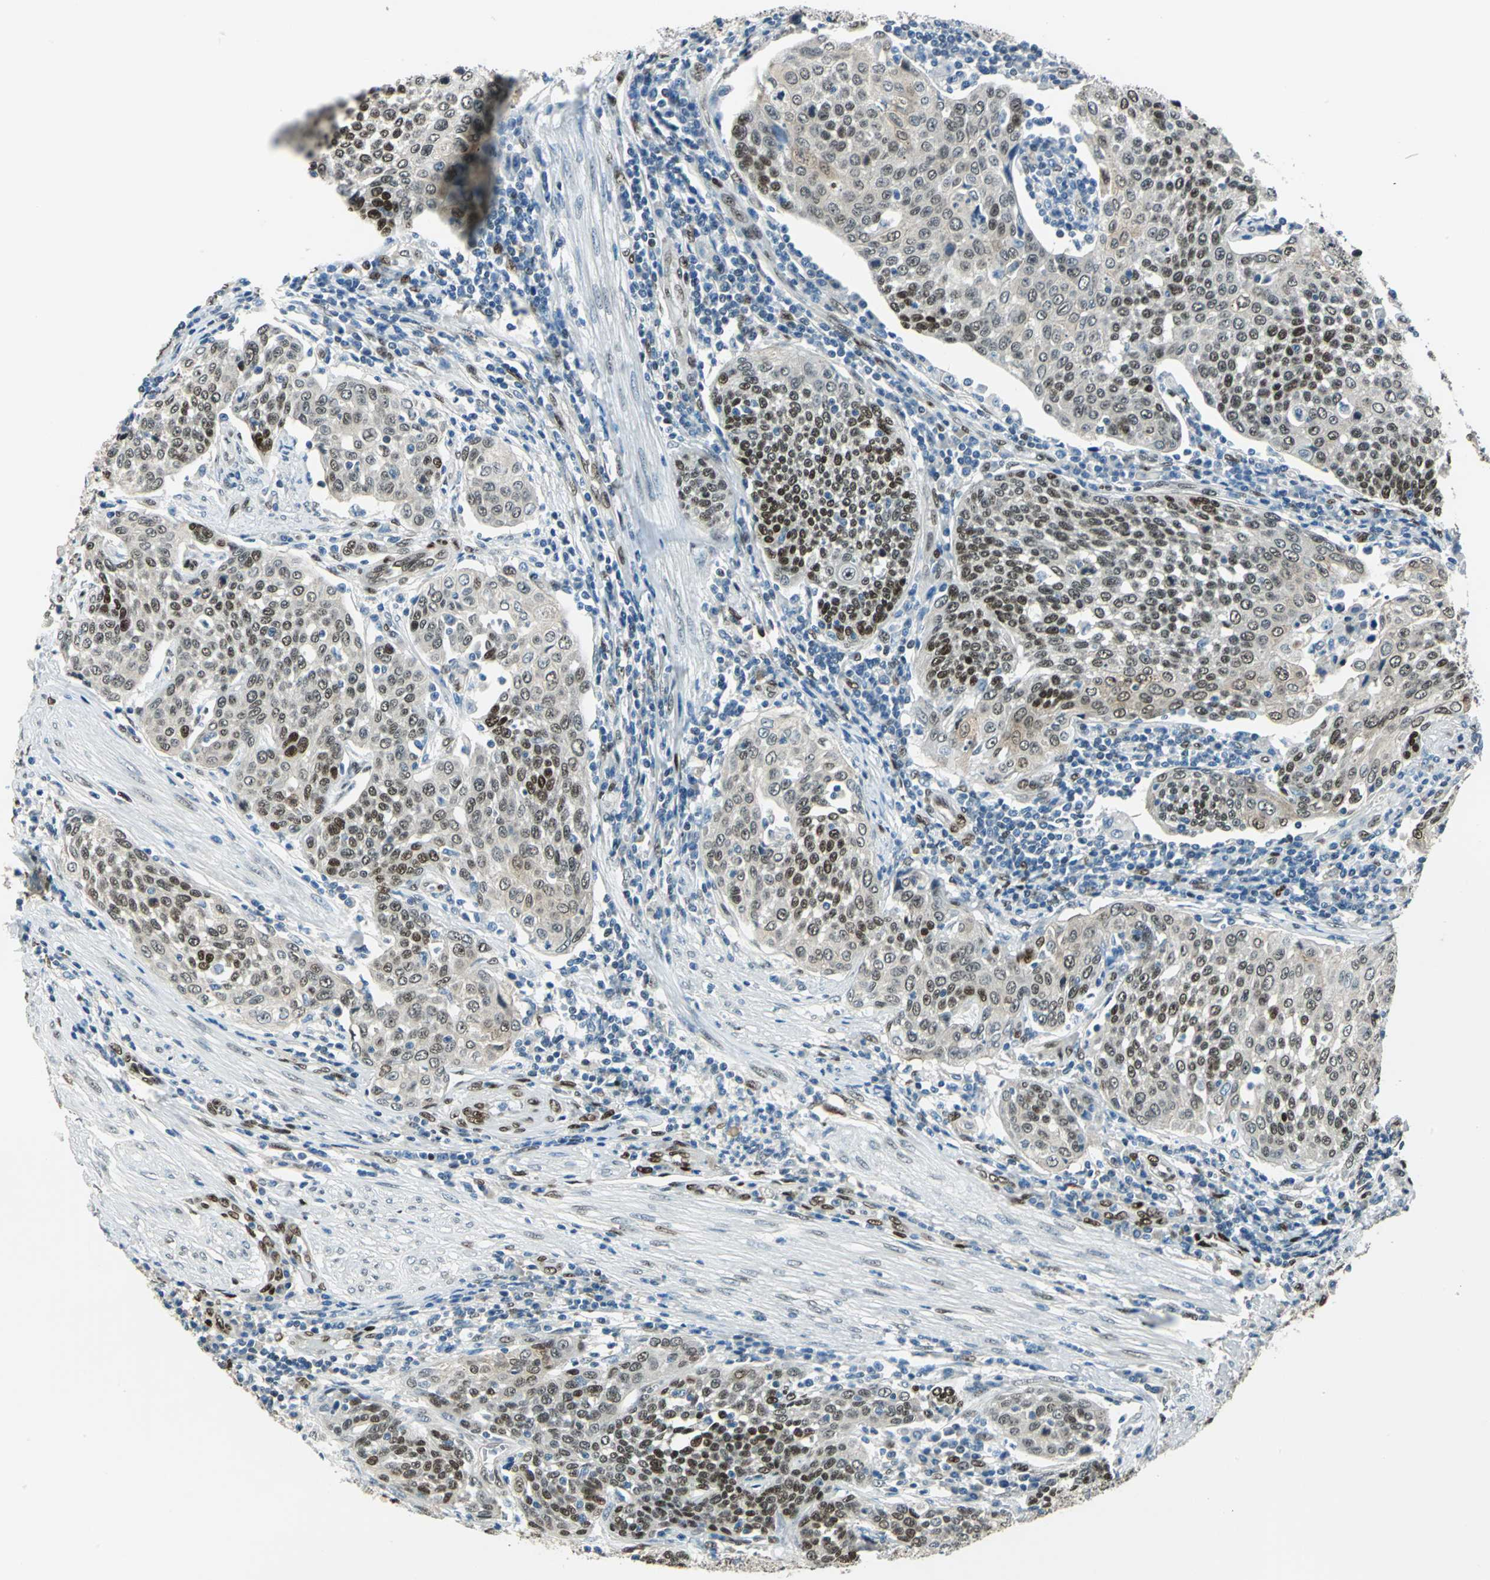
{"staining": {"intensity": "moderate", "quantity": ">75%", "location": "cytoplasmic/membranous,nuclear"}, "tissue": "cervical cancer", "cell_type": "Tumor cells", "image_type": "cancer", "snomed": [{"axis": "morphology", "description": "Squamous cell carcinoma, NOS"}, {"axis": "topography", "description": "Cervix"}], "caption": "IHC staining of cervical cancer, which displays medium levels of moderate cytoplasmic/membranous and nuclear expression in about >75% of tumor cells indicating moderate cytoplasmic/membranous and nuclear protein staining. The staining was performed using DAB (3,3'-diaminobenzidine) (brown) for protein detection and nuclei were counterstained in hematoxylin (blue).", "gene": "NFIA", "patient": {"sex": "female", "age": 34}}